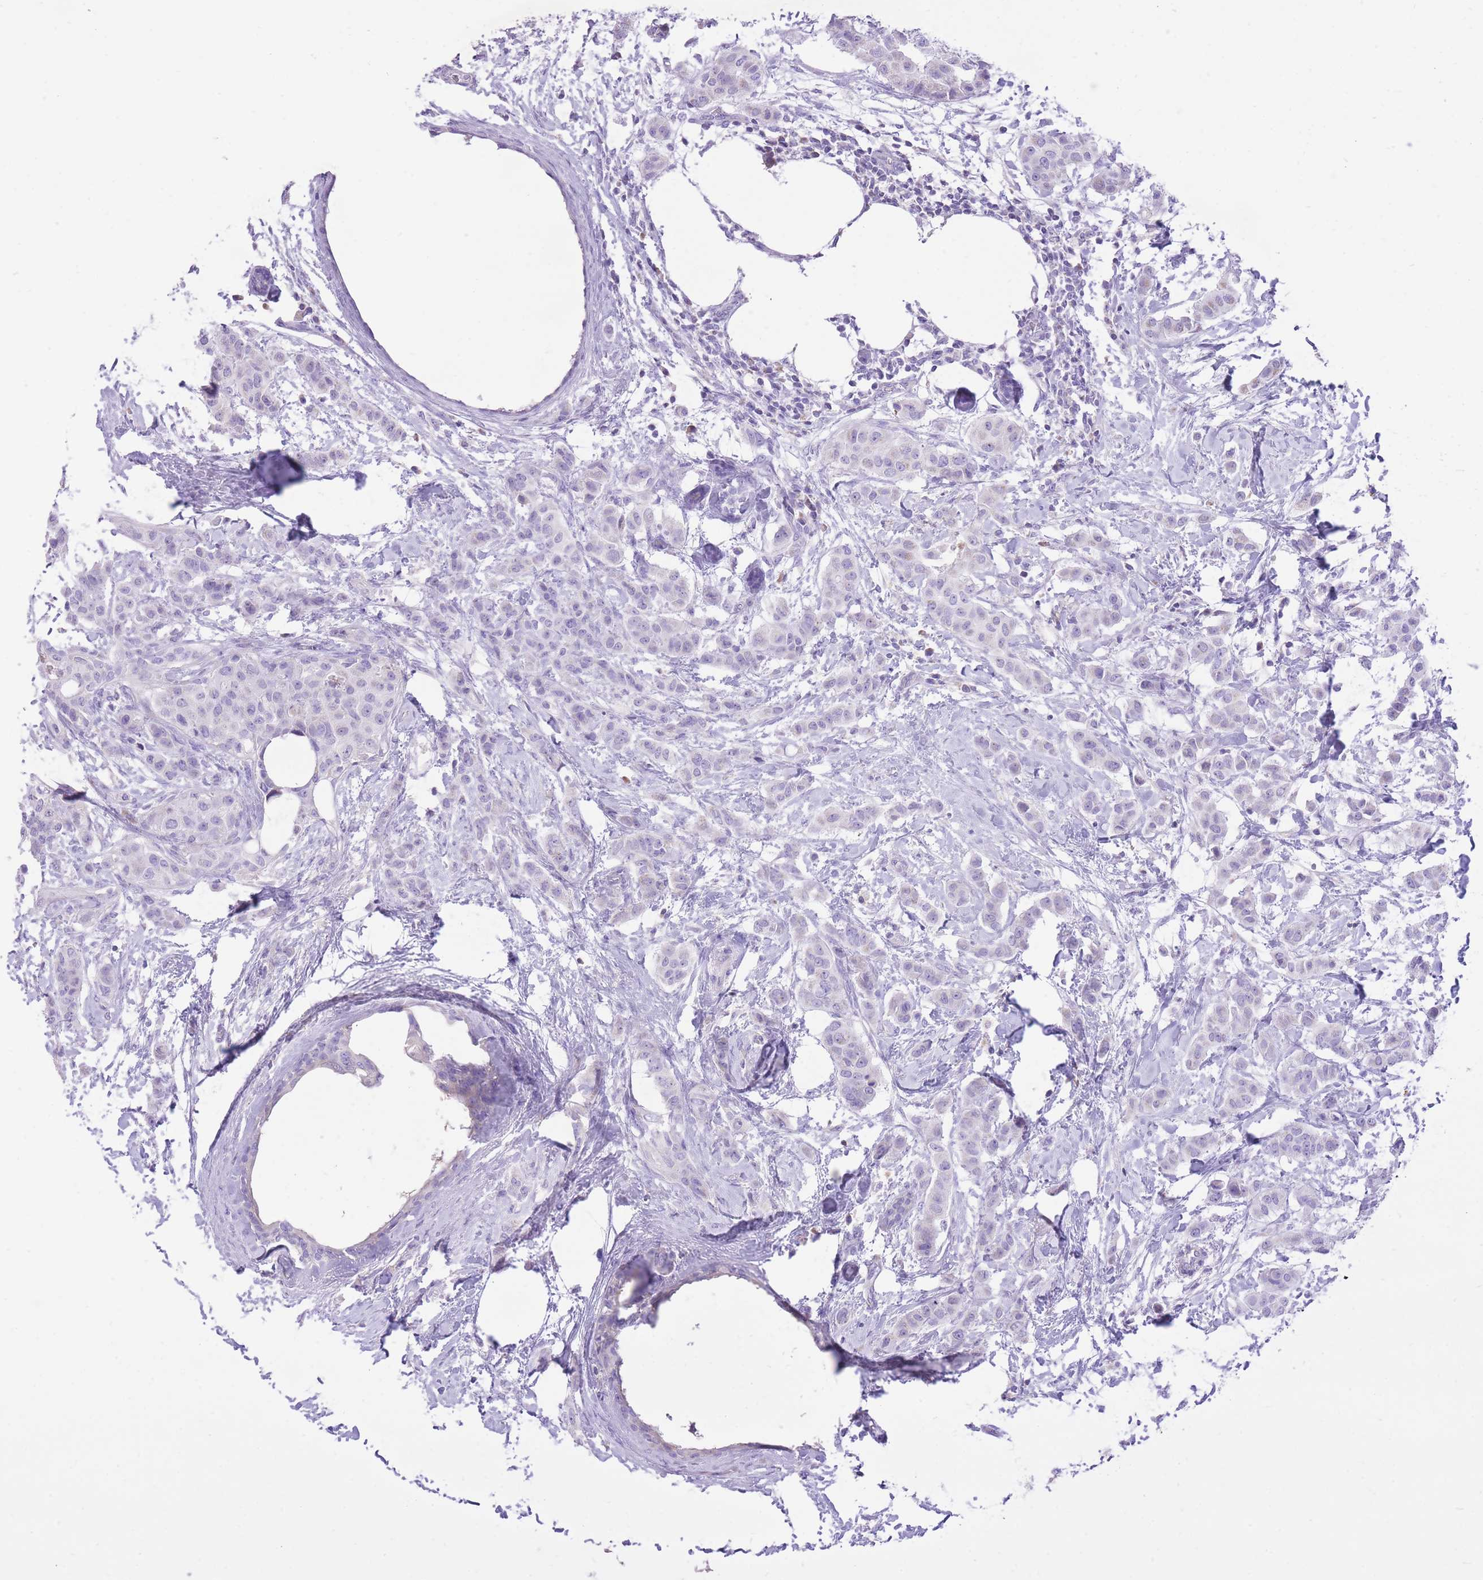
{"staining": {"intensity": "negative", "quantity": "none", "location": "none"}, "tissue": "breast cancer", "cell_type": "Tumor cells", "image_type": "cancer", "snomed": [{"axis": "morphology", "description": "Duct carcinoma"}, {"axis": "topography", "description": "Breast"}], "caption": "Protein analysis of breast cancer shows no significant expression in tumor cells.", "gene": "SLC4A4", "patient": {"sex": "female", "age": 40}}